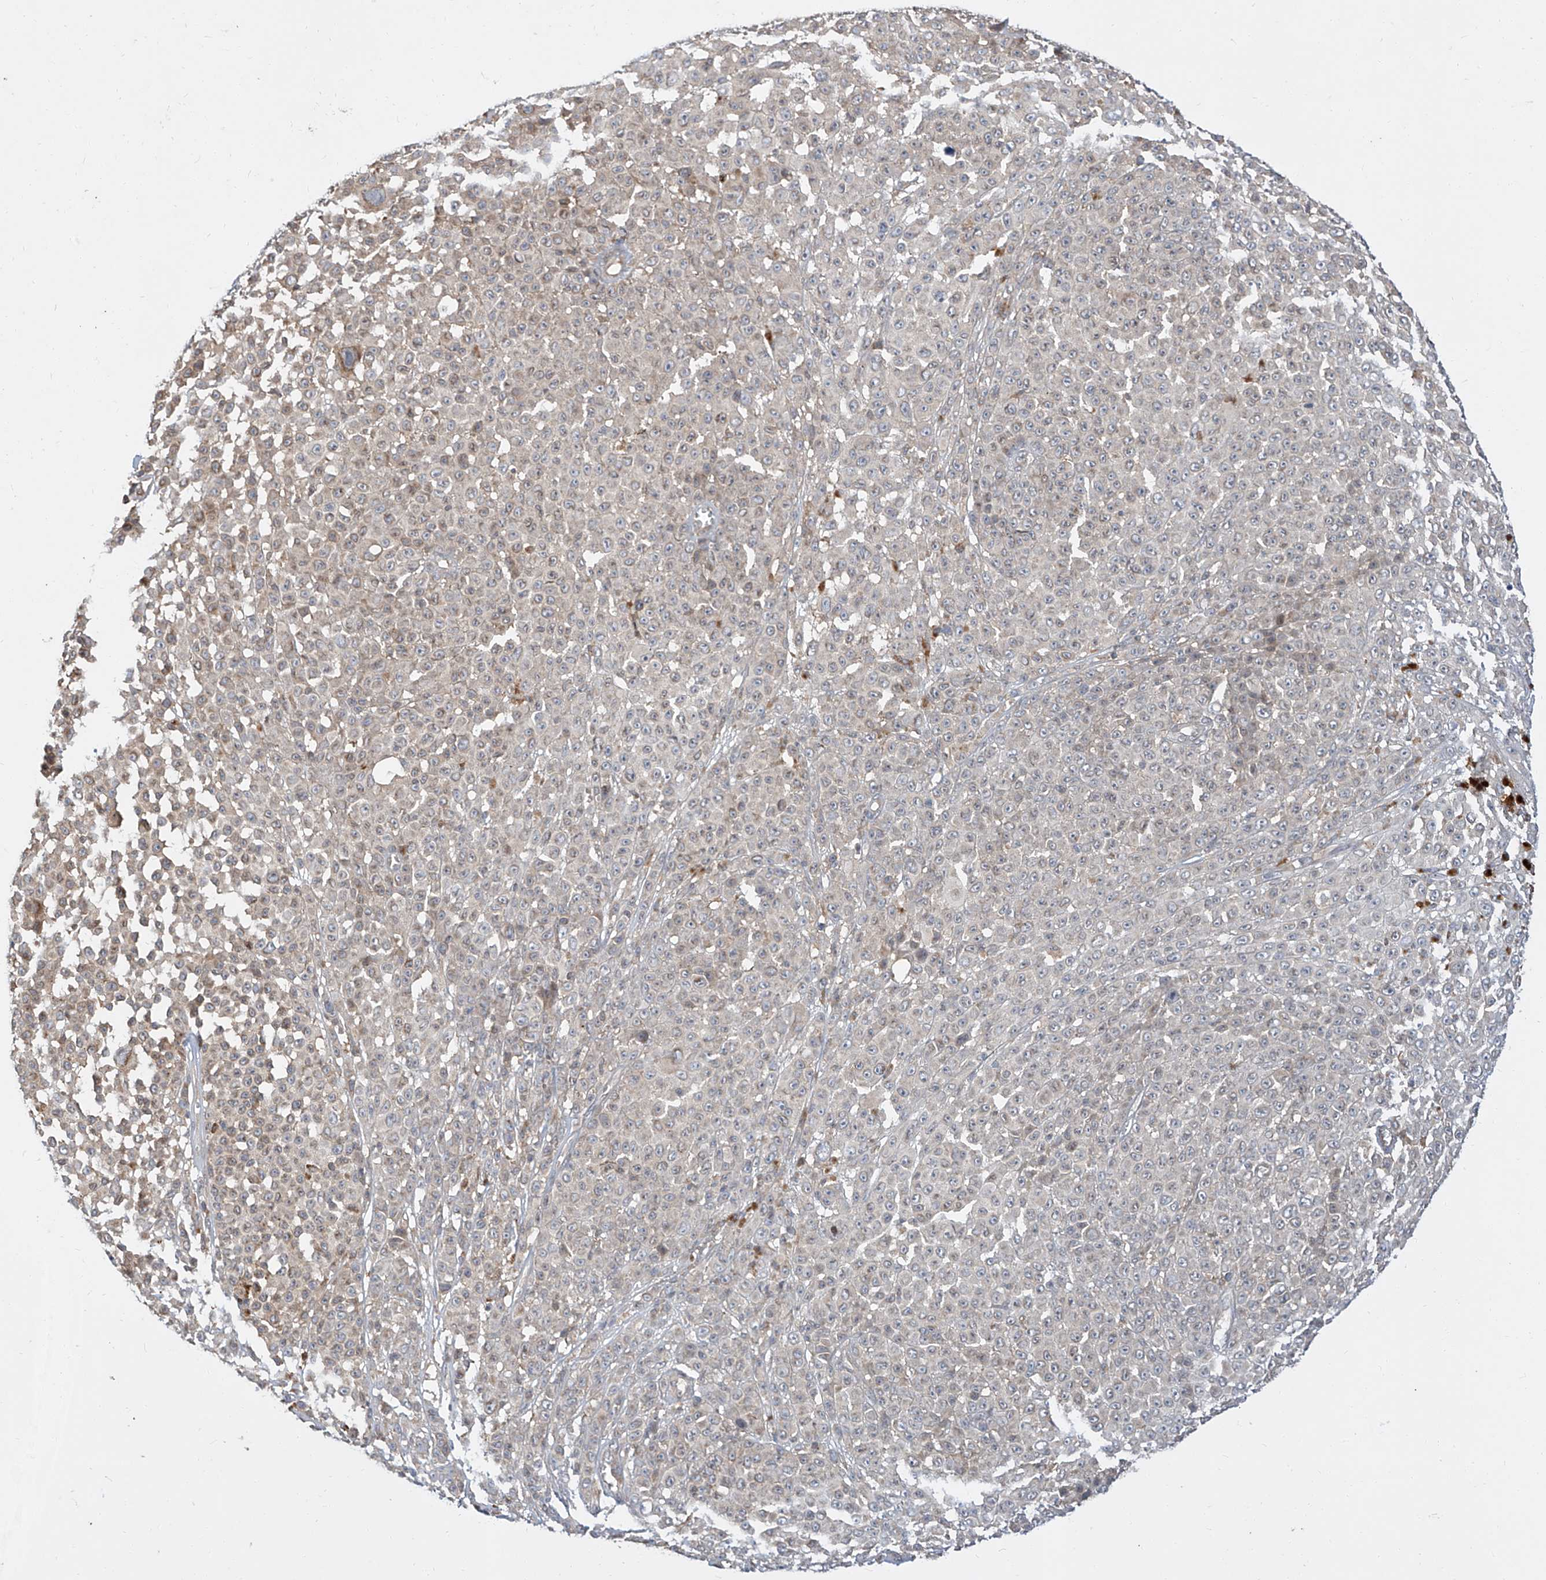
{"staining": {"intensity": "negative", "quantity": "none", "location": "none"}, "tissue": "melanoma", "cell_type": "Tumor cells", "image_type": "cancer", "snomed": [{"axis": "morphology", "description": "Malignant melanoma, NOS"}, {"axis": "topography", "description": "Skin"}], "caption": "A micrograph of malignant melanoma stained for a protein exhibits no brown staining in tumor cells. (Brightfield microscopy of DAB (3,3'-diaminobenzidine) immunohistochemistry (IHC) at high magnification).", "gene": "DIRAS3", "patient": {"sex": "female", "age": 94}}